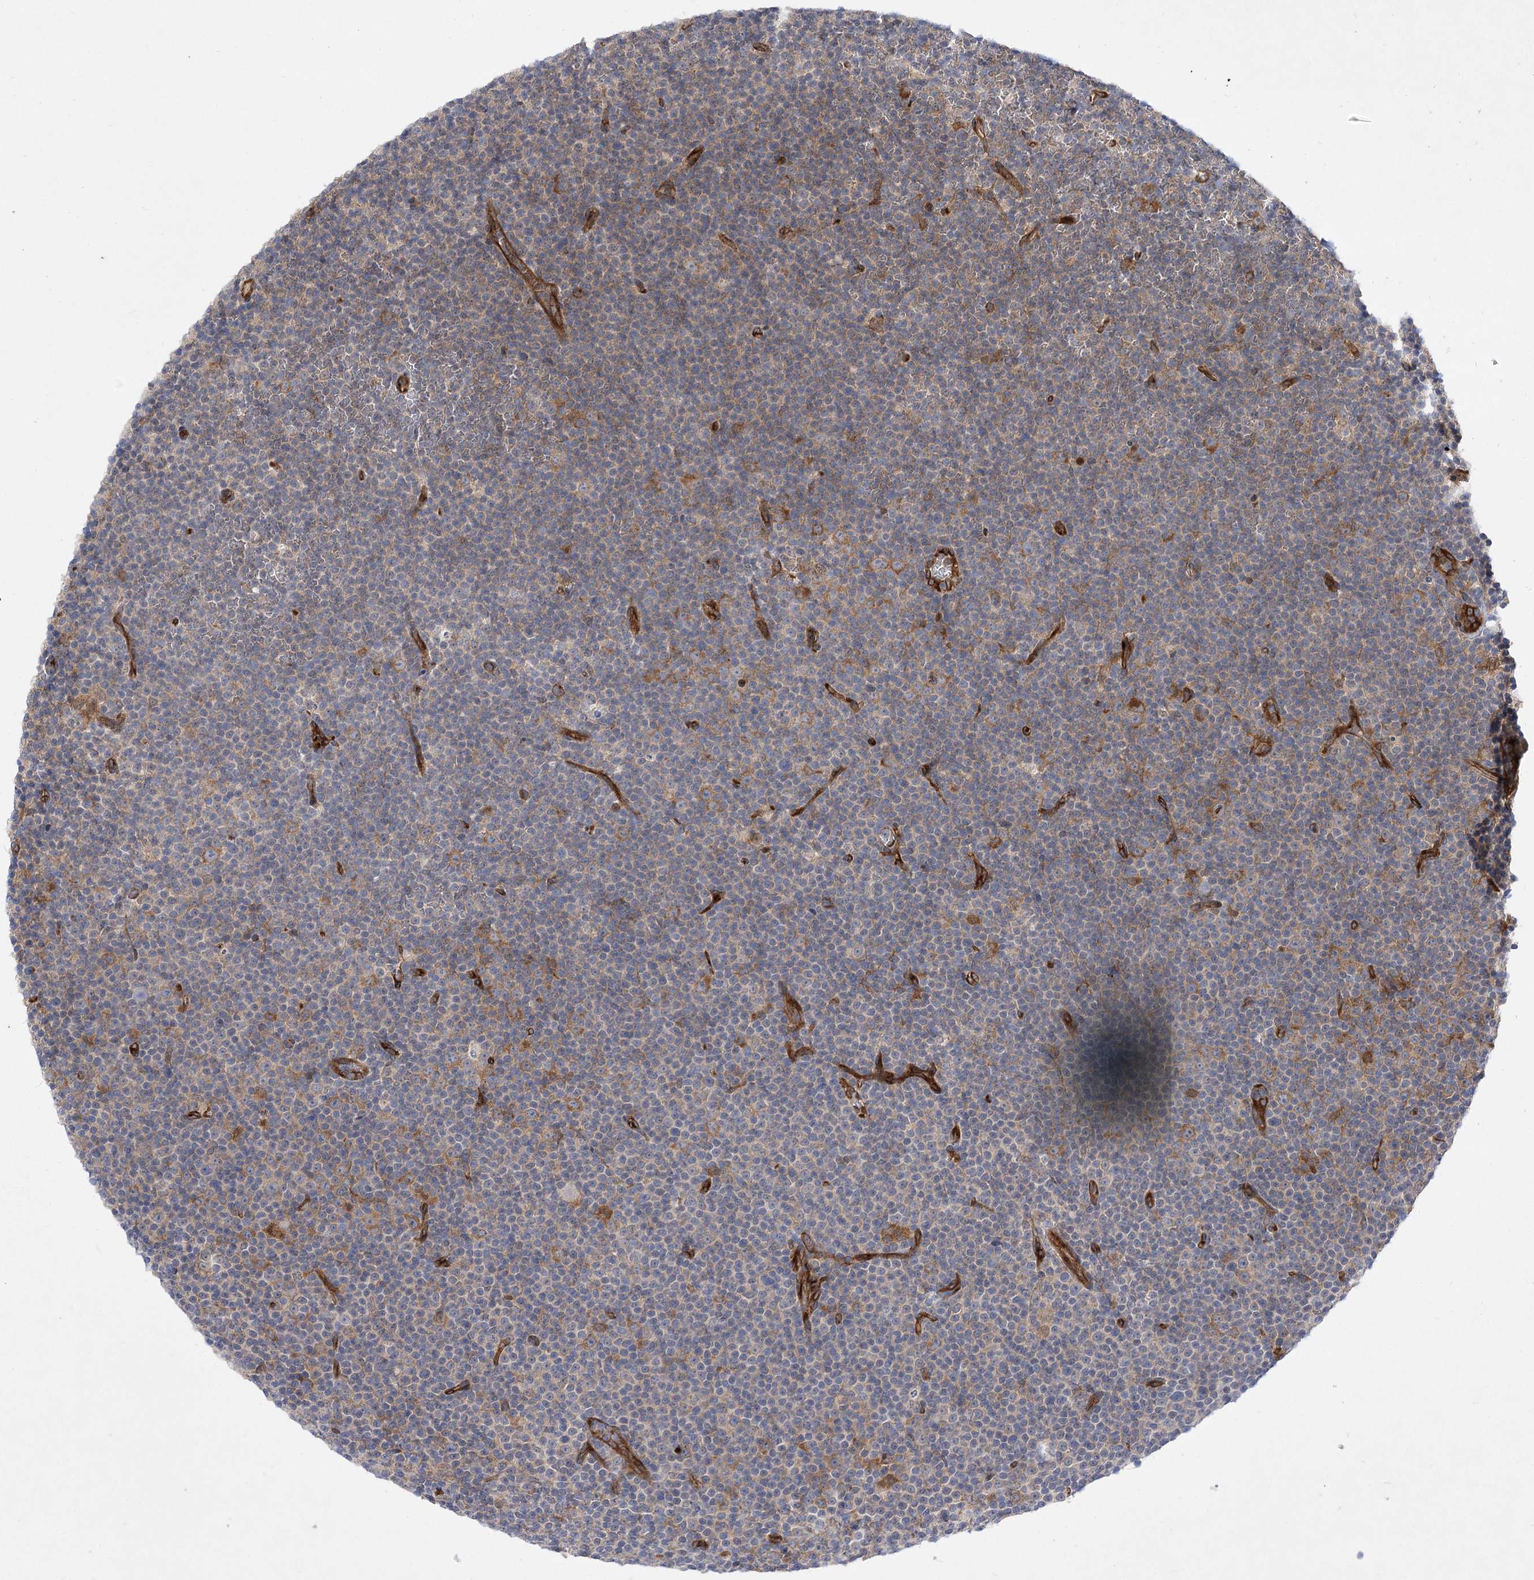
{"staining": {"intensity": "moderate", "quantity": "25%-75%", "location": "cytoplasmic/membranous"}, "tissue": "lymphoma", "cell_type": "Tumor cells", "image_type": "cancer", "snomed": [{"axis": "morphology", "description": "Malignant lymphoma, non-Hodgkin's type, Low grade"}, {"axis": "topography", "description": "Lymph node"}], "caption": "Tumor cells display moderate cytoplasmic/membranous positivity in about 25%-75% of cells in lymphoma. (Stains: DAB (3,3'-diaminobenzidine) in brown, nuclei in blue, Microscopy: brightfield microscopy at high magnification).", "gene": "ARHGAP31", "patient": {"sex": "female", "age": 67}}